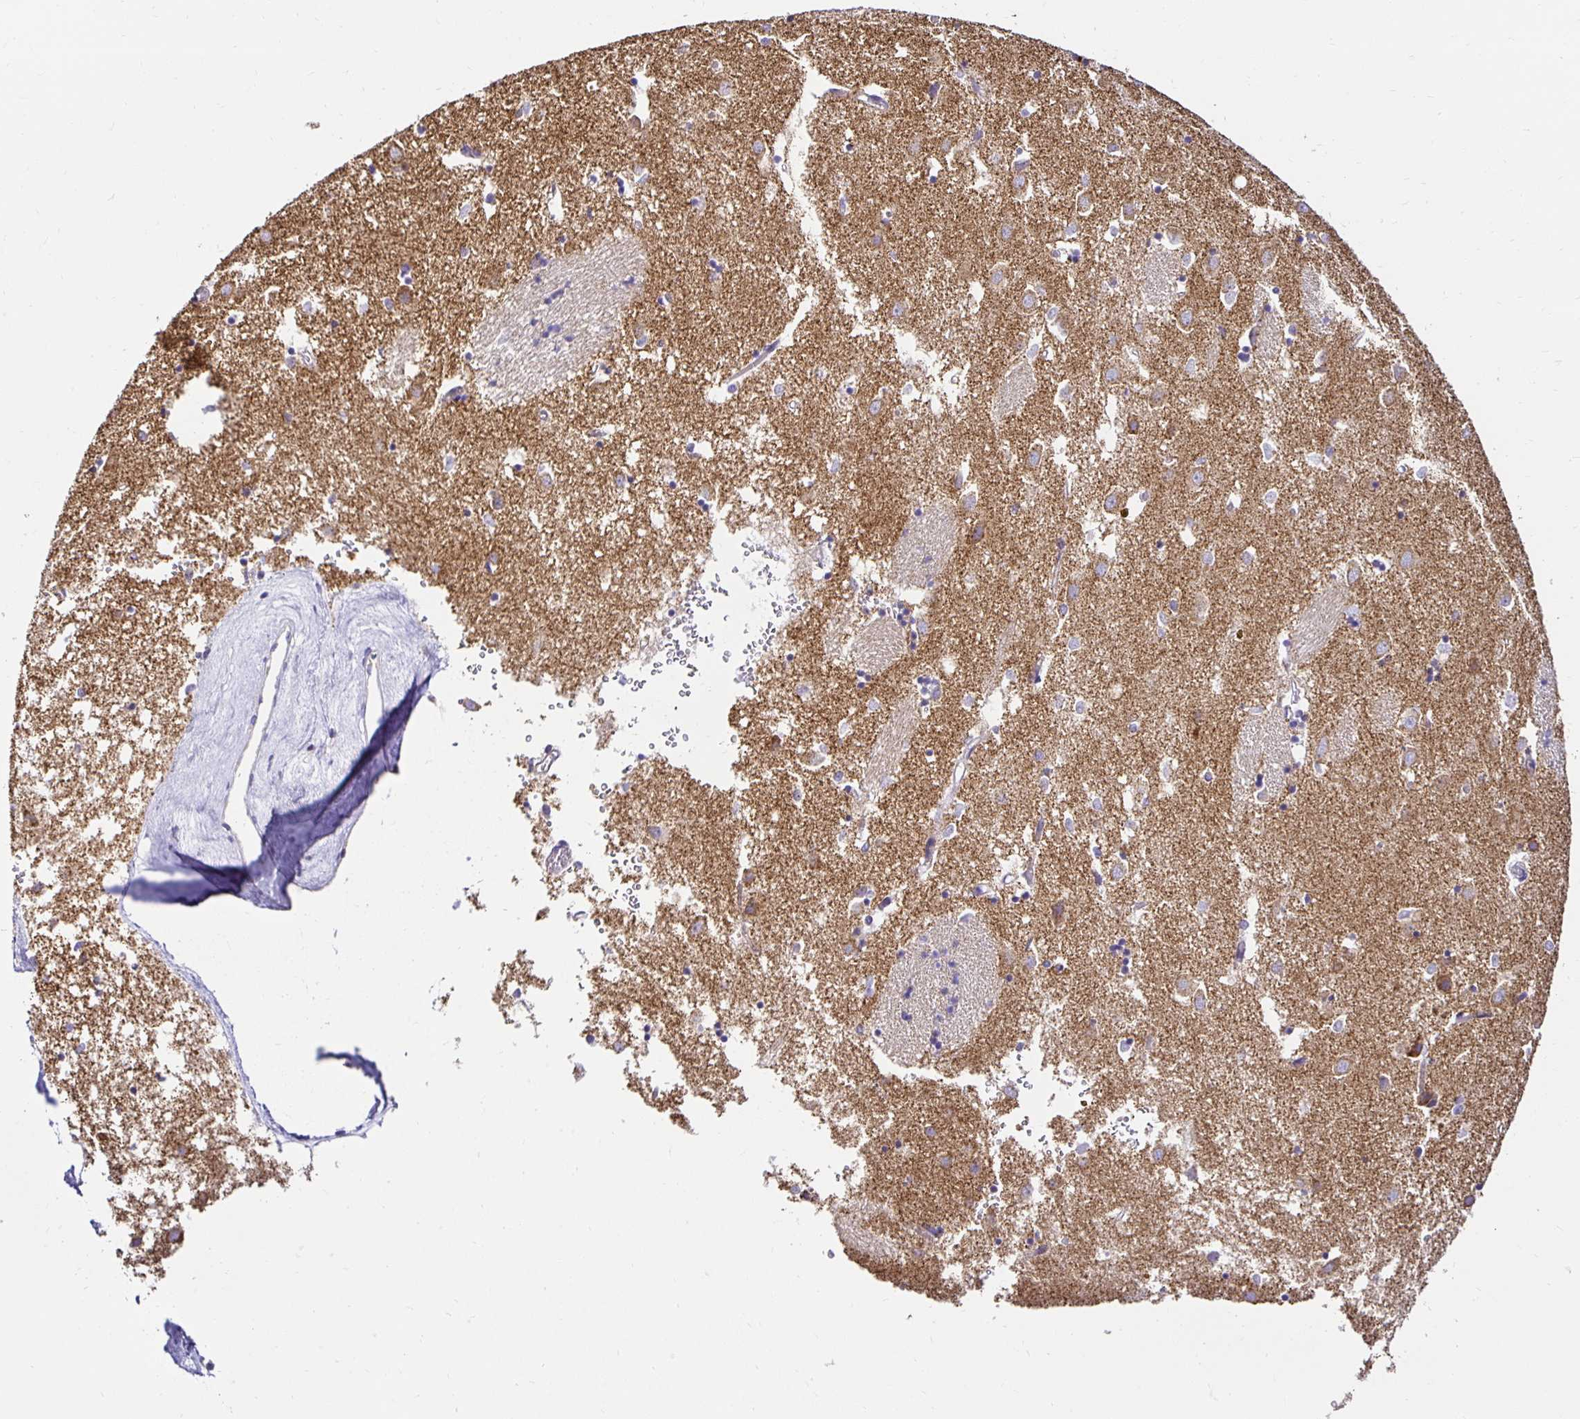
{"staining": {"intensity": "negative", "quantity": "none", "location": "none"}, "tissue": "caudate", "cell_type": "Glial cells", "image_type": "normal", "snomed": [{"axis": "morphology", "description": "Normal tissue, NOS"}, {"axis": "topography", "description": "Lateral ventricle wall"}], "caption": "Caudate stained for a protein using IHC demonstrates no positivity glial cells.", "gene": "PLAAT2", "patient": {"sex": "male", "age": 70}}